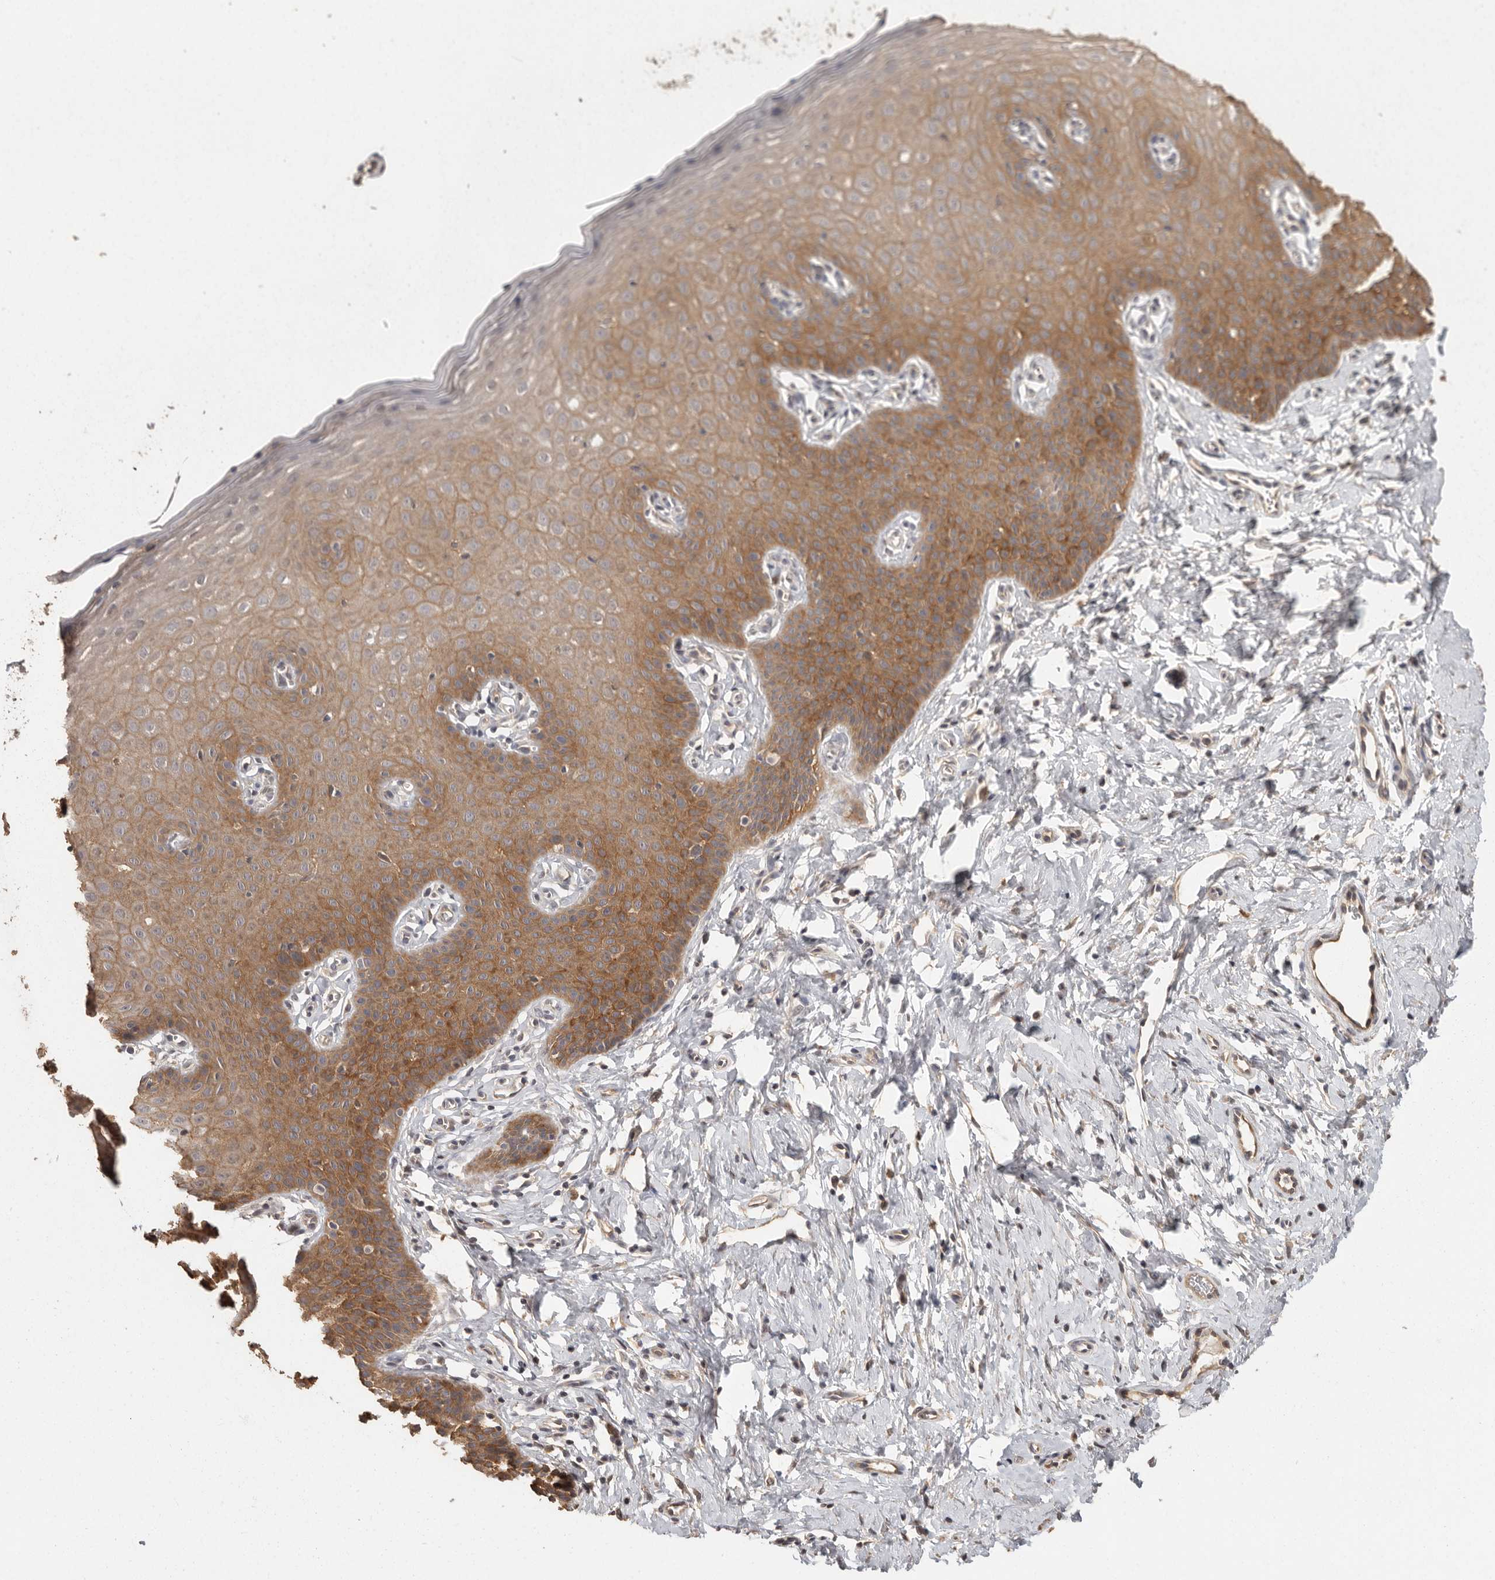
{"staining": {"intensity": "moderate", "quantity": ">75%", "location": "cytoplasmic/membranous"}, "tissue": "cervix", "cell_type": "Glandular cells", "image_type": "normal", "snomed": [{"axis": "morphology", "description": "Normal tissue, NOS"}, {"axis": "topography", "description": "Cervix"}], "caption": "Glandular cells demonstrate moderate cytoplasmic/membranous positivity in approximately >75% of cells in benign cervix. The staining was performed using DAB (3,3'-diaminobenzidine) to visualize the protein expression in brown, while the nuclei were stained in blue with hematoxylin (Magnification: 20x).", "gene": "BAIAP2", "patient": {"sex": "female", "age": 36}}